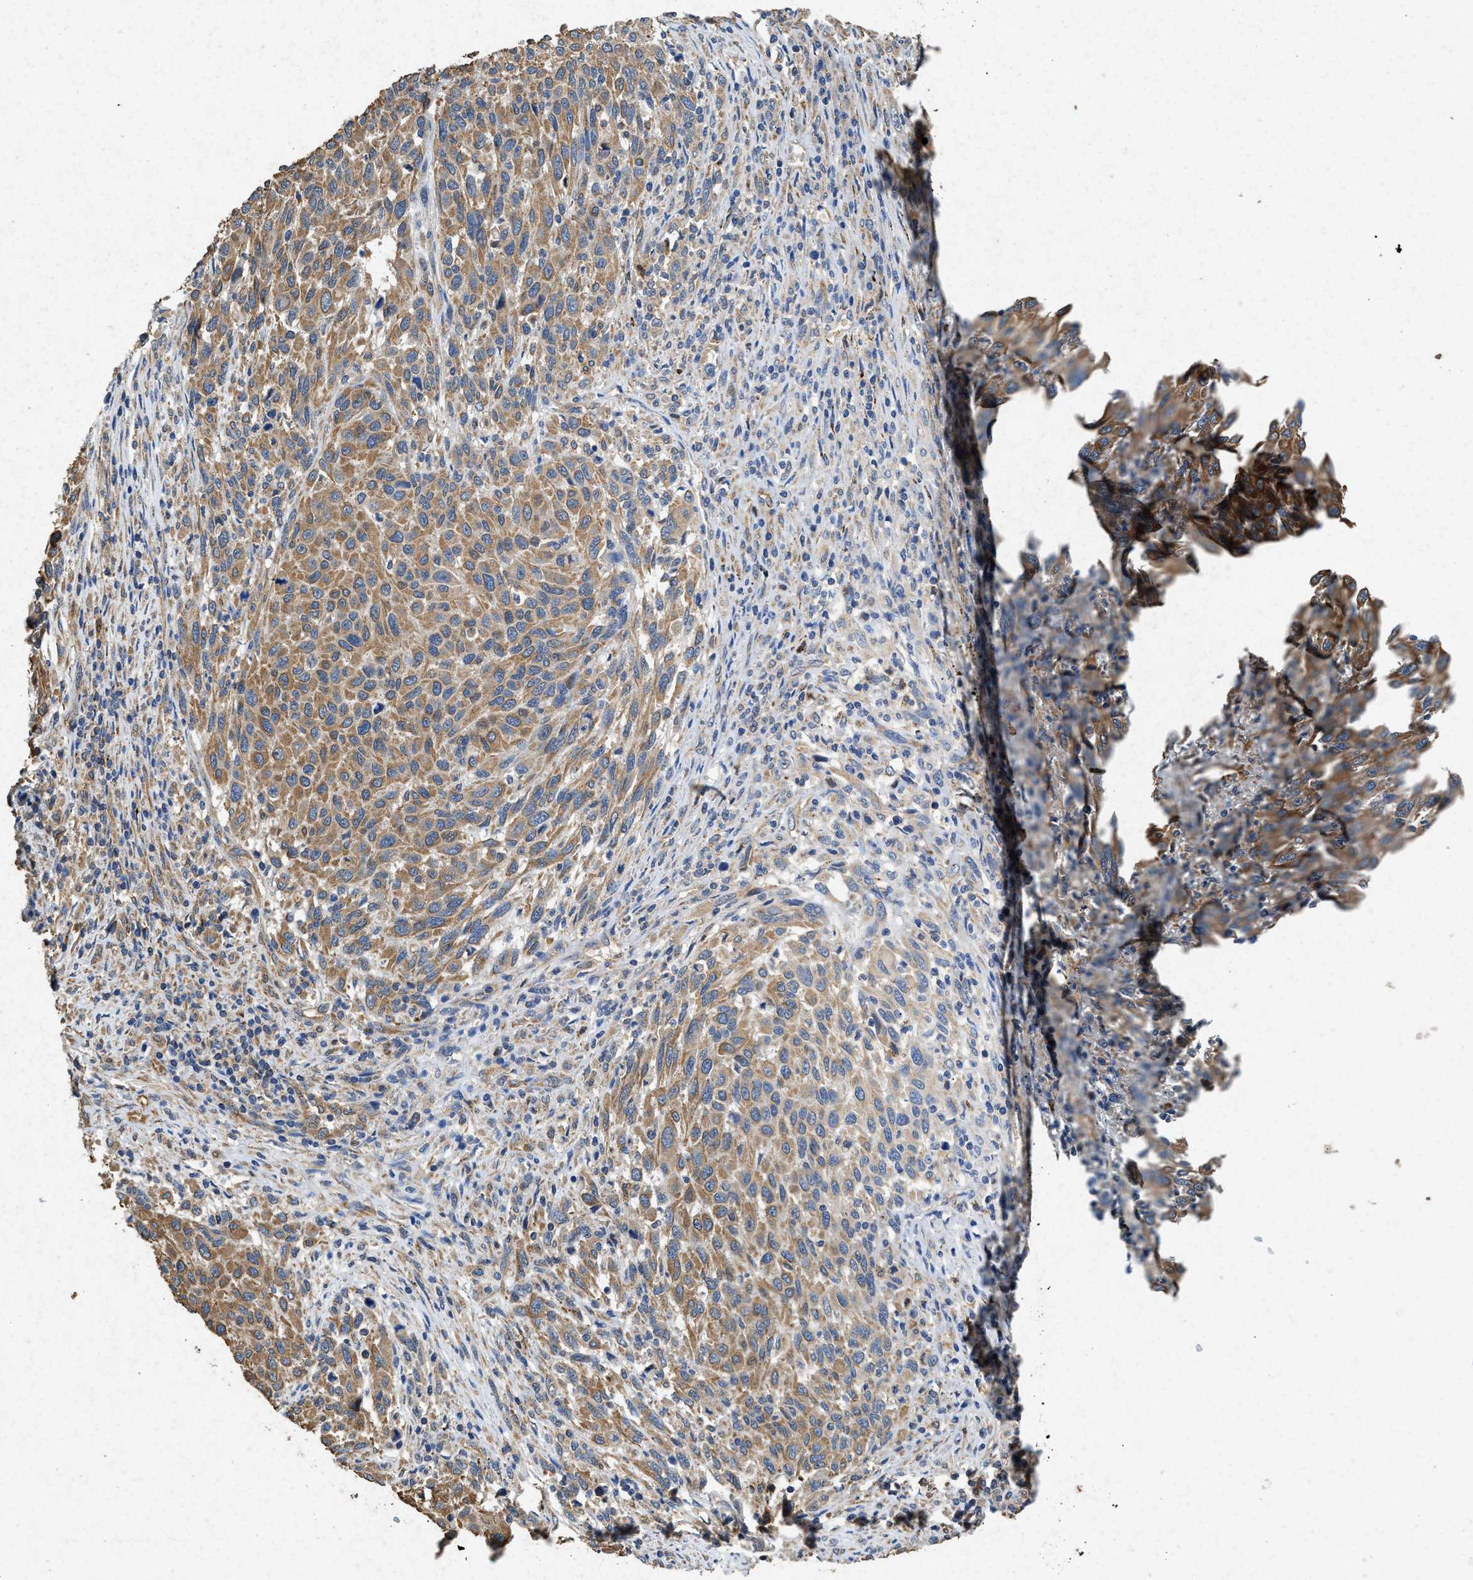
{"staining": {"intensity": "moderate", "quantity": ">75%", "location": "cytoplasmic/membranous"}, "tissue": "melanoma", "cell_type": "Tumor cells", "image_type": "cancer", "snomed": [{"axis": "morphology", "description": "Malignant melanoma, Metastatic site"}, {"axis": "topography", "description": "Lymph node"}], "caption": "A high-resolution image shows immunohistochemistry staining of melanoma, which exhibits moderate cytoplasmic/membranous positivity in approximately >75% of tumor cells.", "gene": "CDK15", "patient": {"sex": "male", "age": 61}}